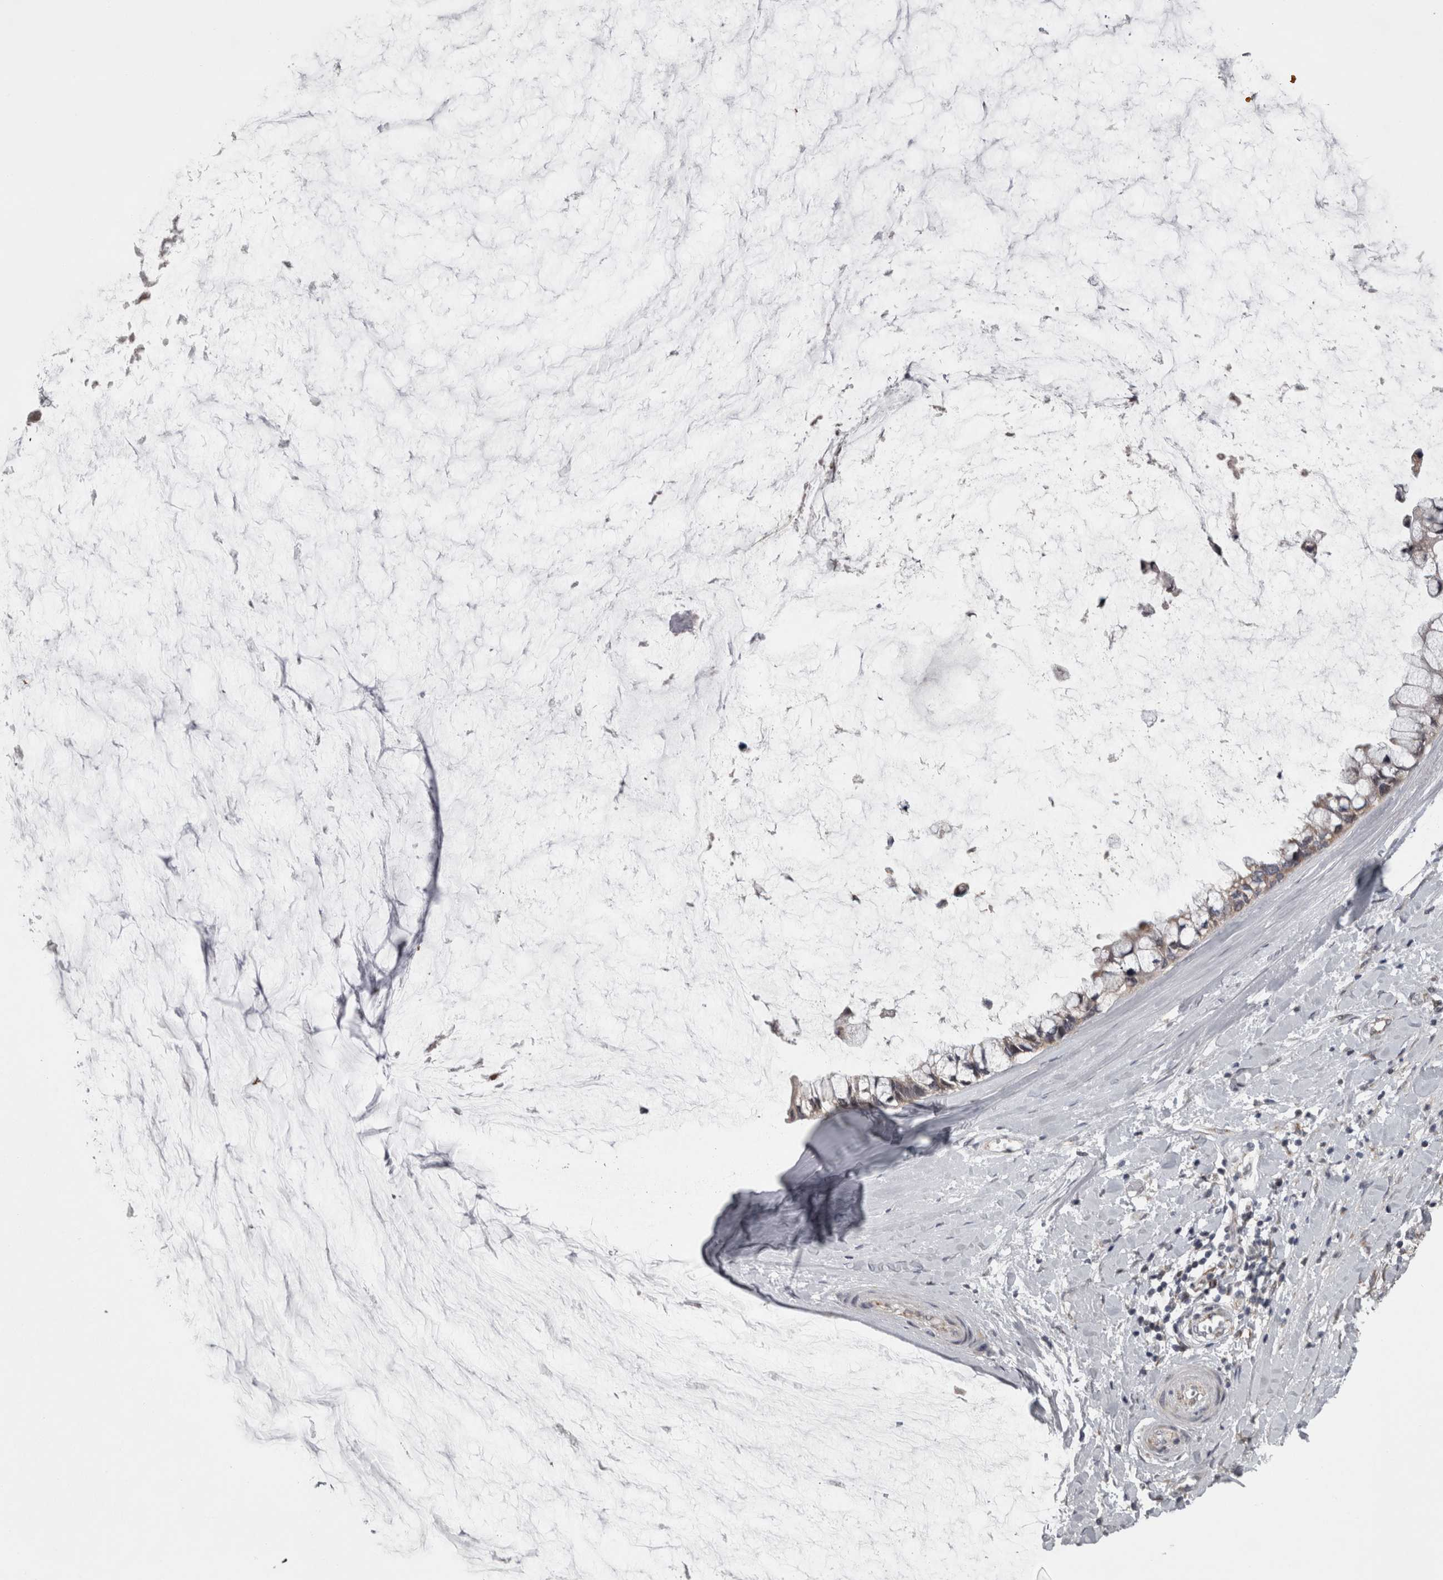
{"staining": {"intensity": "weak", "quantity": ">75%", "location": "cytoplasmic/membranous"}, "tissue": "ovarian cancer", "cell_type": "Tumor cells", "image_type": "cancer", "snomed": [{"axis": "morphology", "description": "Cystadenocarcinoma, mucinous, NOS"}, {"axis": "topography", "description": "Ovary"}], "caption": "A micrograph of human ovarian mucinous cystadenocarcinoma stained for a protein shows weak cytoplasmic/membranous brown staining in tumor cells.", "gene": "DBT", "patient": {"sex": "female", "age": 39}}